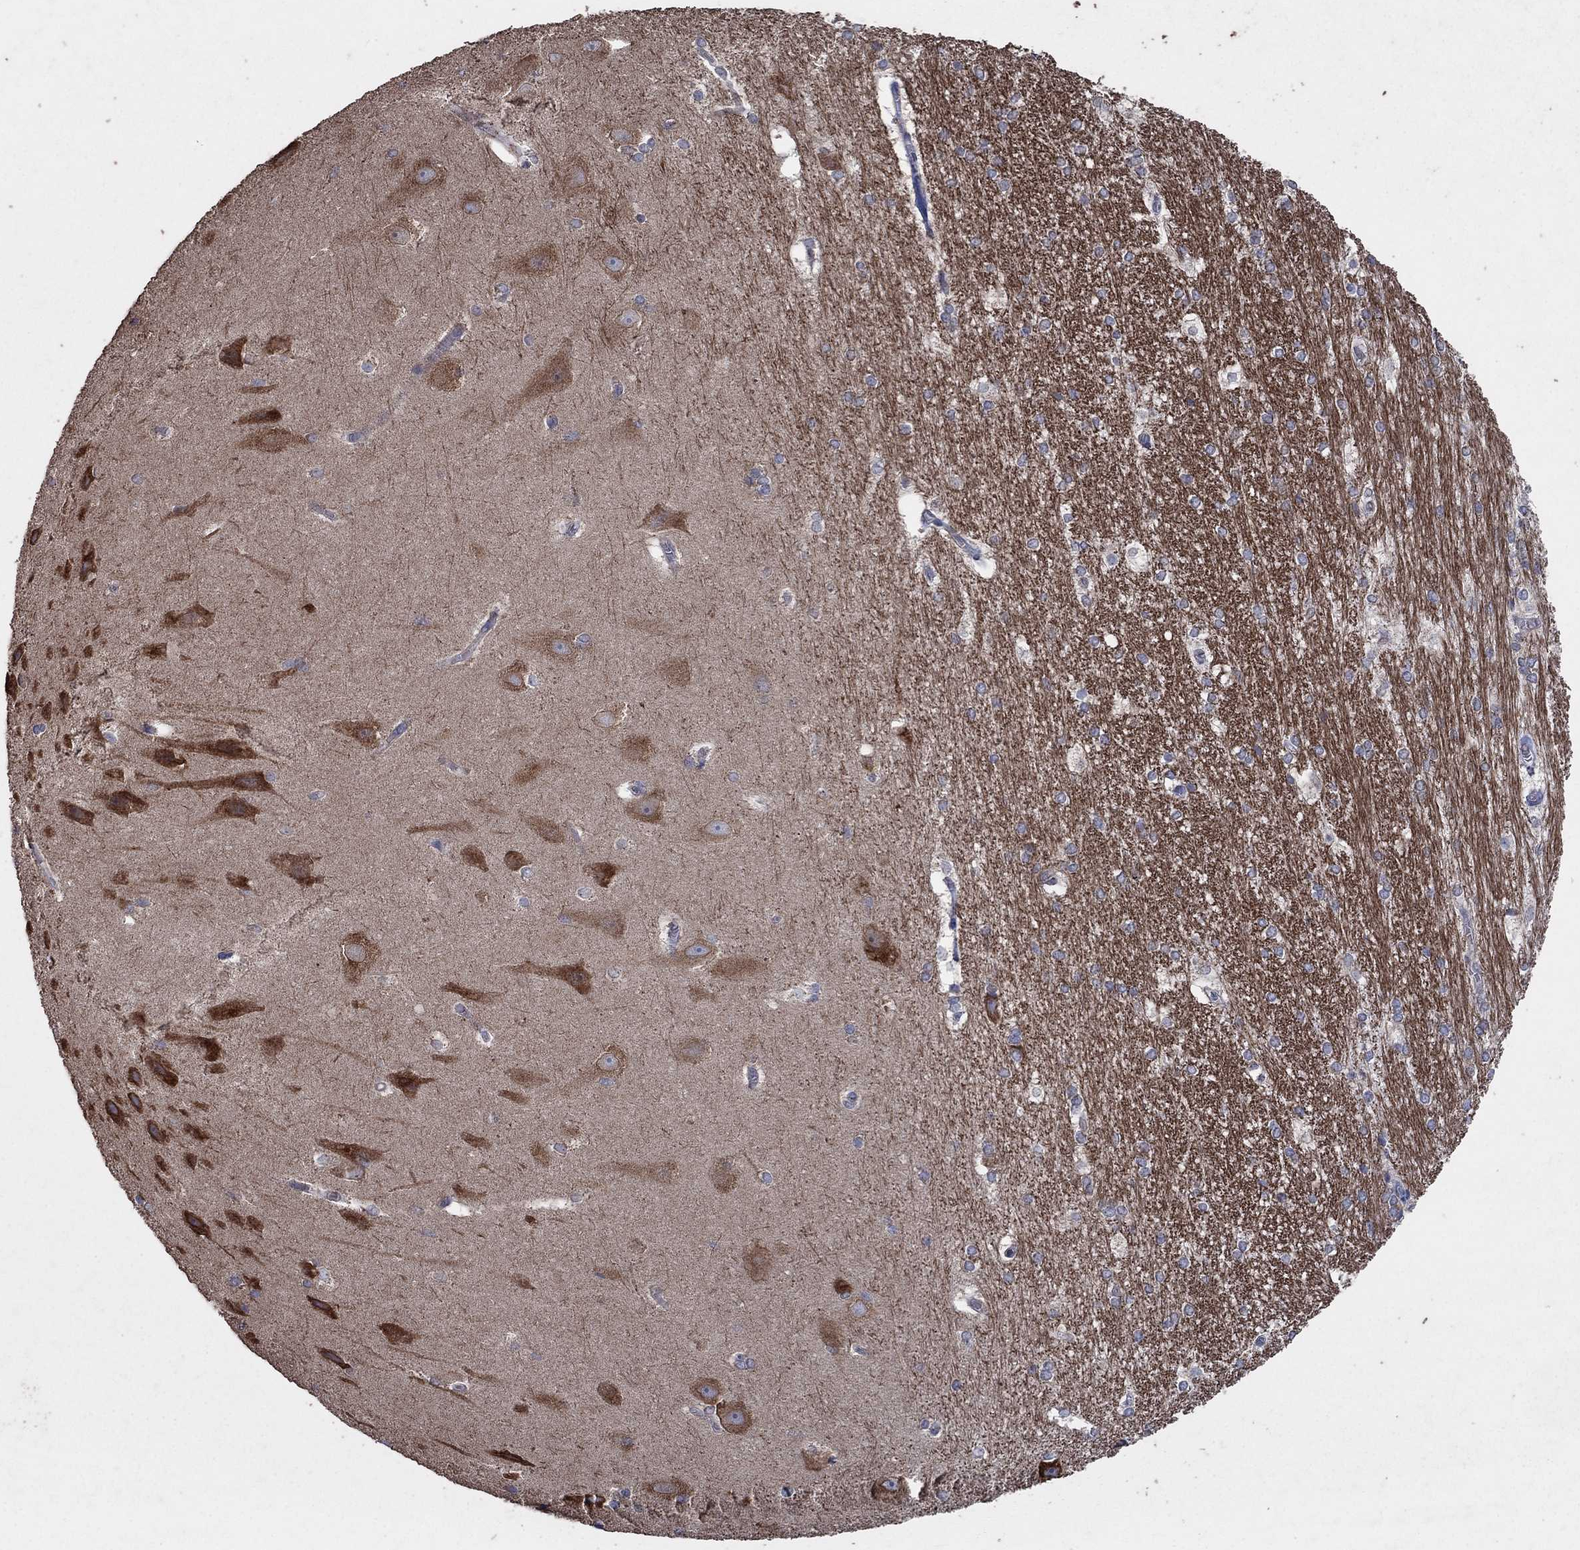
{"staining": {"intensity": "negative", "quantity": "none", "location": "none"}, "tissue": "hippocampus", "cell_type": "Glial cells", "image_type": "normal", "snomed": [{"axis": "morphology", "description": "Normal tissue, NOS"}, {"axis": "topography", "description": "Cerebral cortex"}, {"axis": "topography", "description": "Hippocampus"}], "caption": "The photomicrograph demonstrates no staining of glial cells in benign hippocampus.", "gene": "NCEH1", "patient": {"sex": "female", "age": 19}}